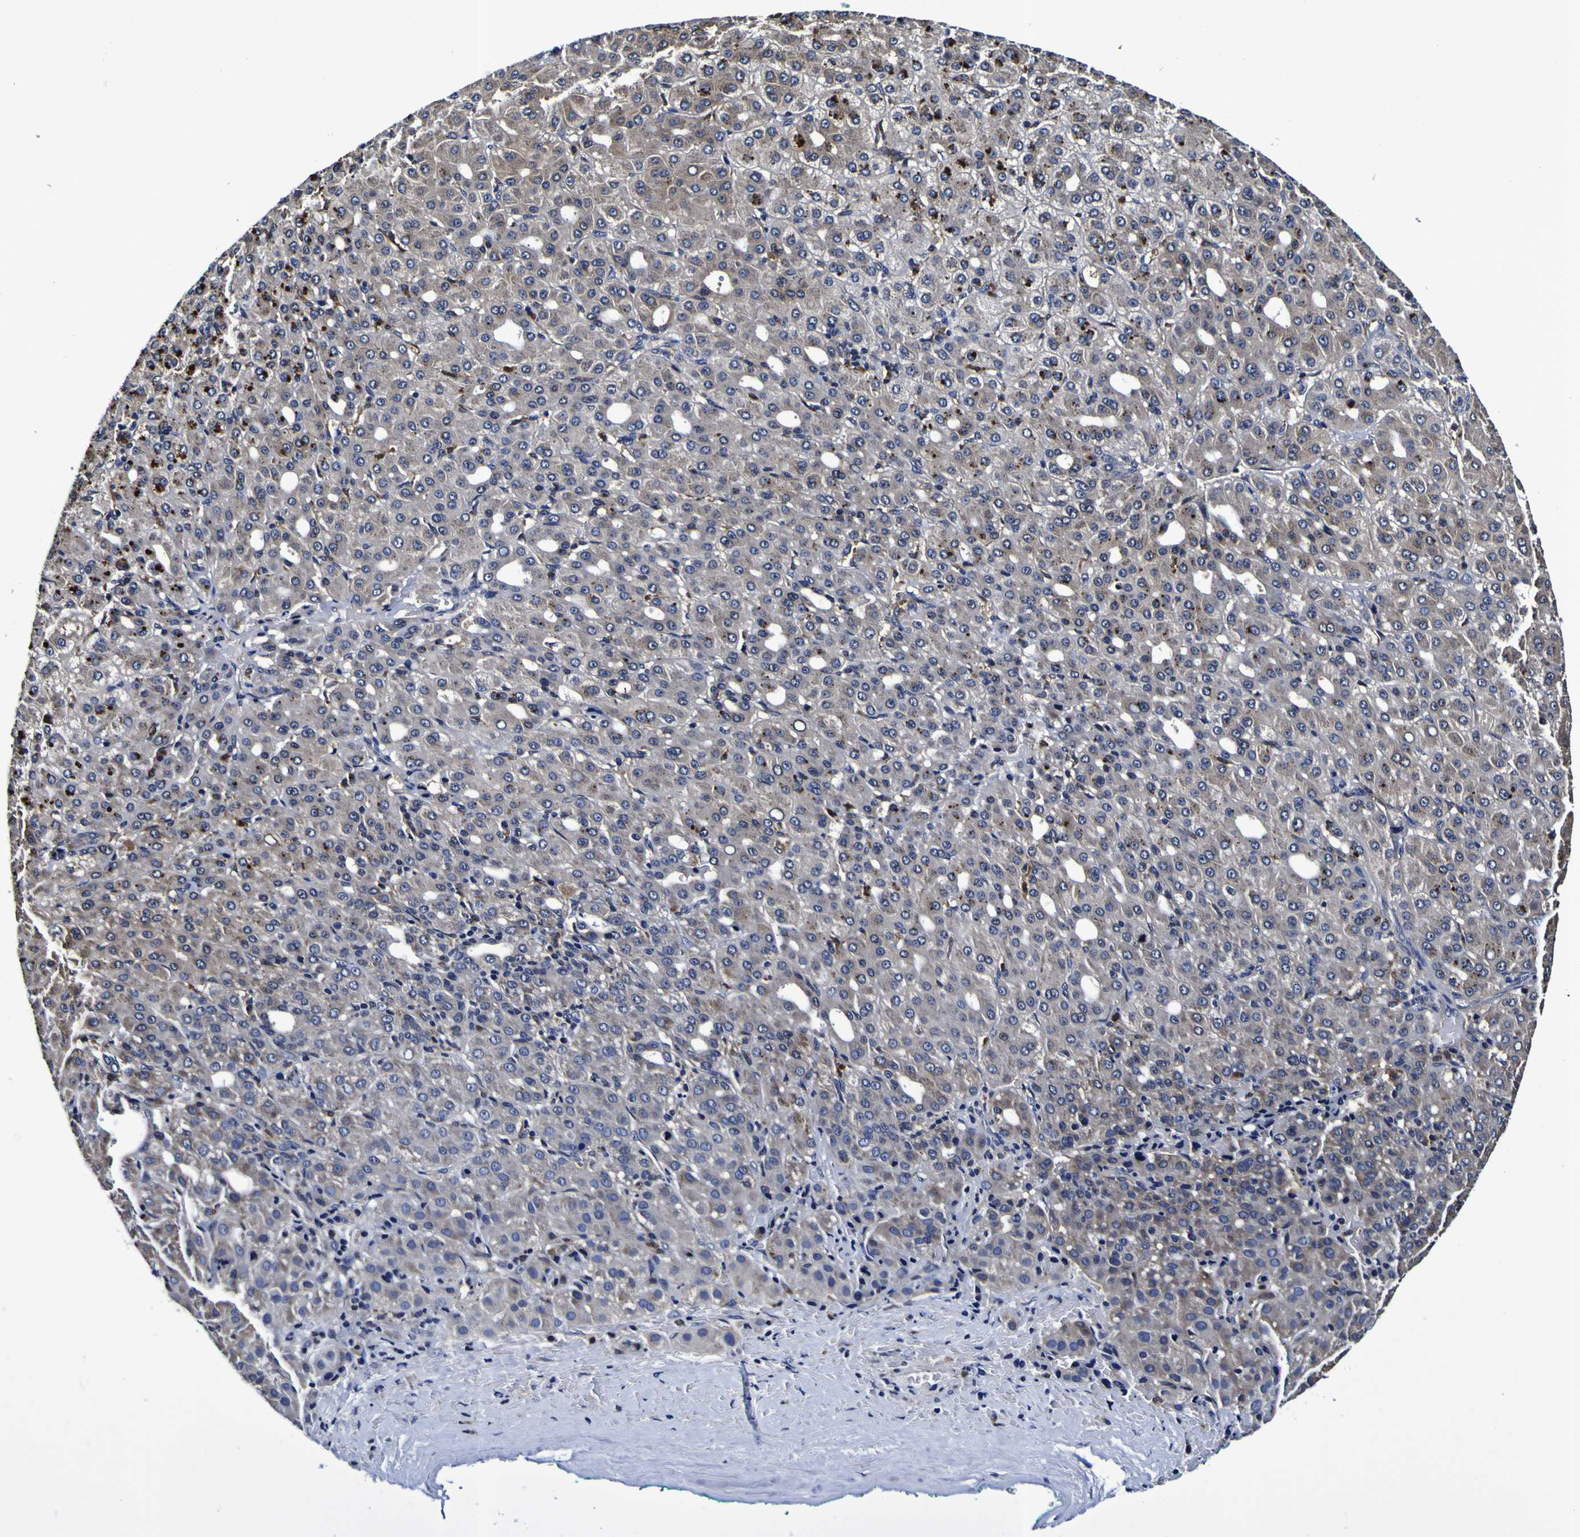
{"staining": {"intensity": "negative", "quantity": "none", "location": "none"}, "tissue": "liver cancer", "cell_type": "Tumor cells", "image_type": "cancer", "snomed": [{"axis": "morphology", "description": "Carcinoma, Hepatocellular, NOS"}, {"axis": "topography", "description": "Liver"}], "caption": "DAB immunohistochemical staining of liver cancer displays no significant staining in tumor cells.", "gene": "GPX1", "patient": {"sex": "male", "age": 65}}